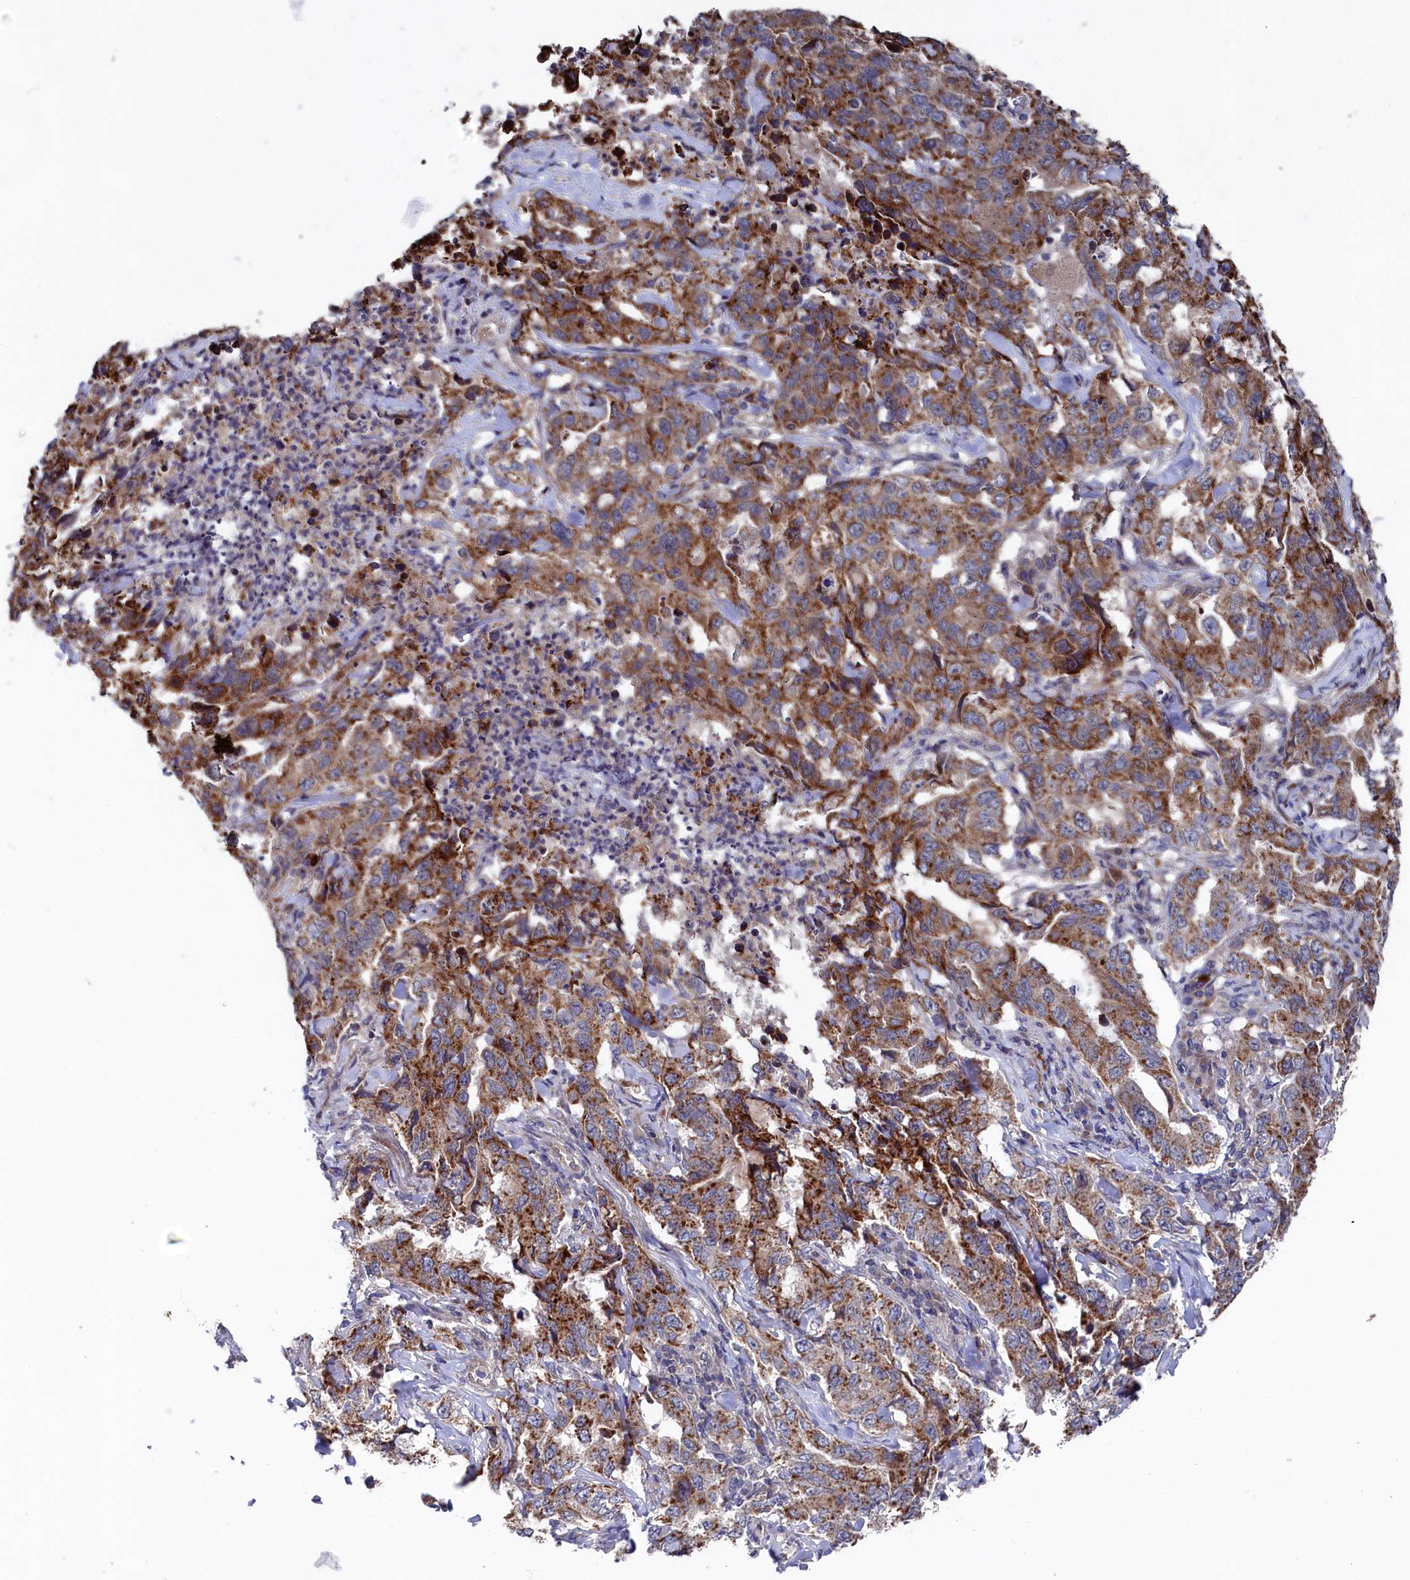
{"staining": {"intensity": "strong", "quantity": ">75%", "location": "cytoplasmic/membranous"}, "tissue": "lung cancer", "cell_type": "Tumor cells", "image_type": "cancer", "snomed": [{"axis": "morphology", "description": "Adenocarcinoma, NOS"}, {"axis": "topography", "description": "Lung"}], "caption": "A histopathology image showing strong cytoplasmic/membranous positivity in approximately >75% of tumor cells in lung cancer, as visualized by brown immunohistochemical staining.", "gene": "SUPV3L1", "patient": {"sex": "female", "age": 51}}